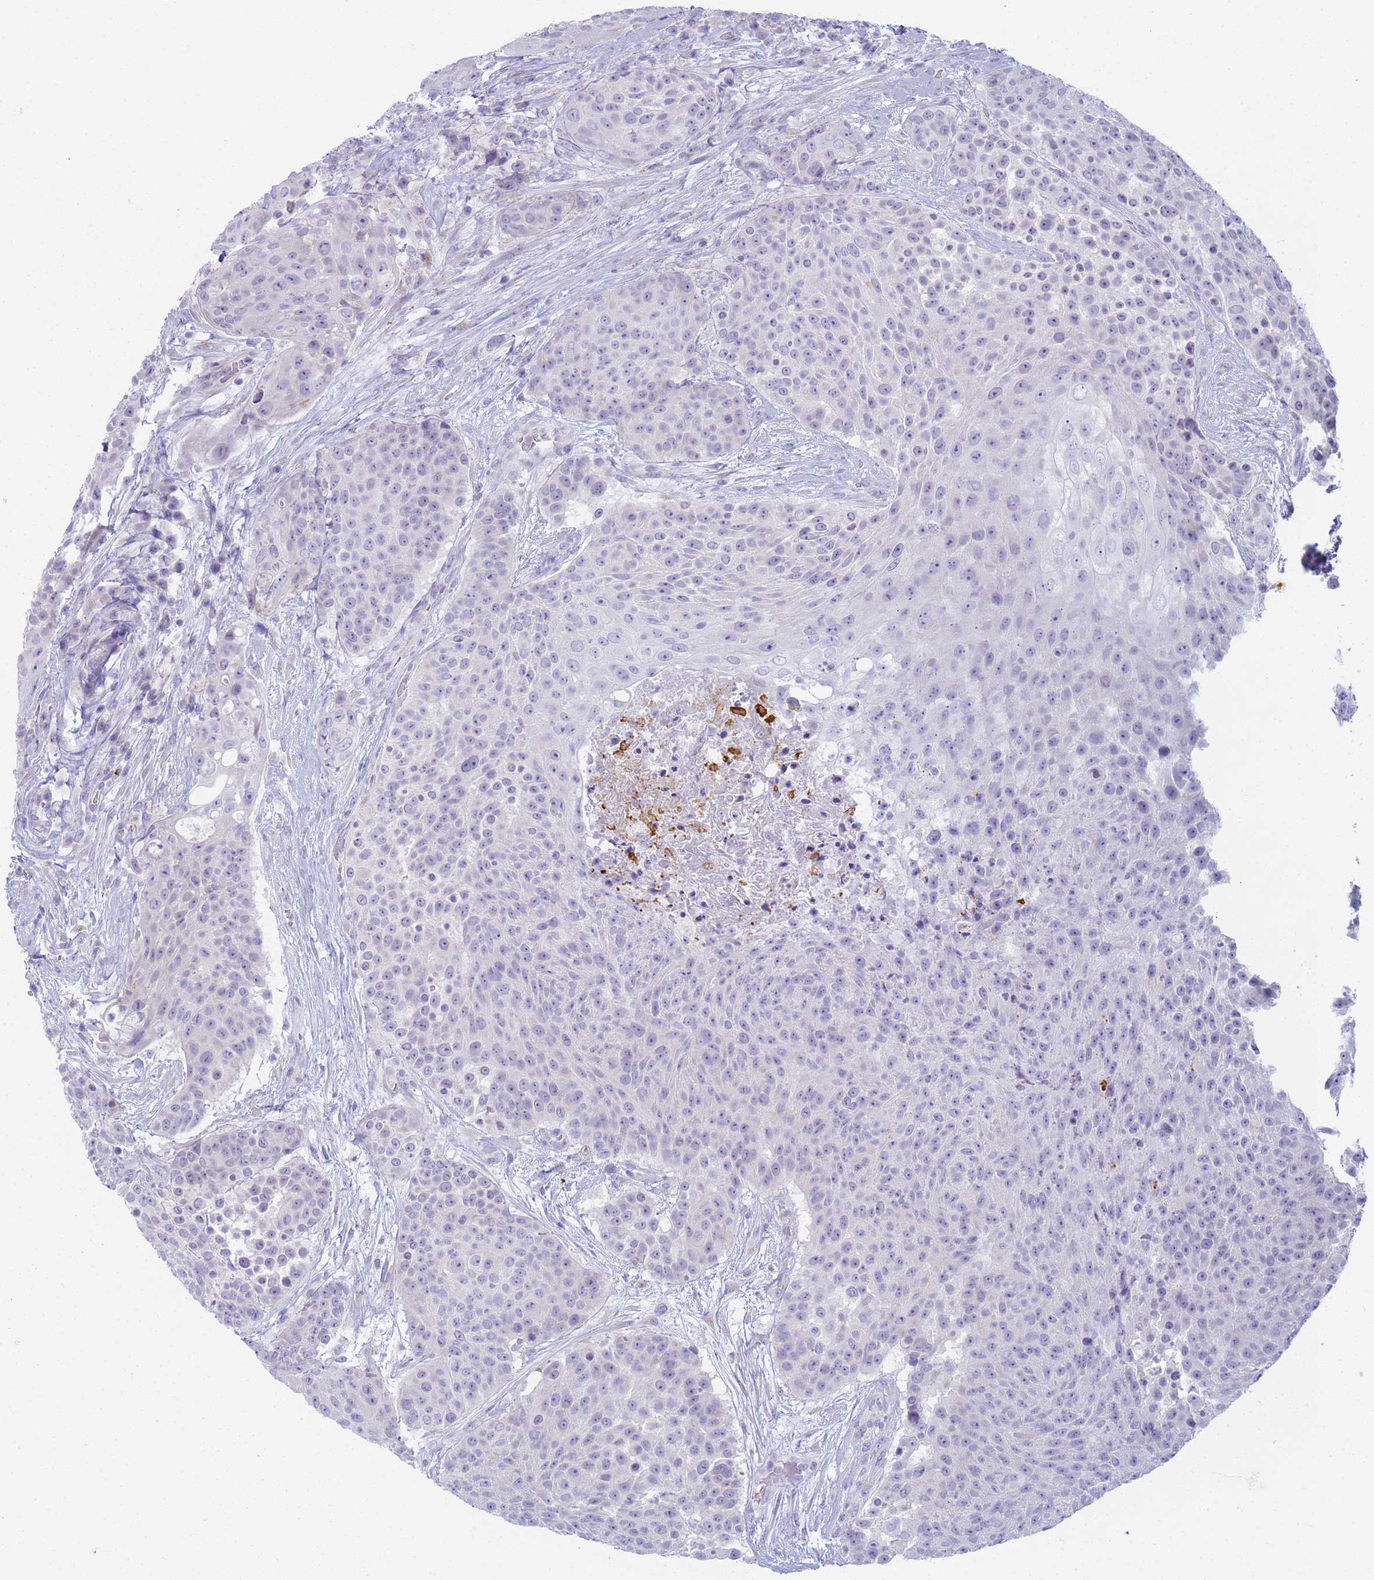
{"staining": {"intensity": "negative", "quantity": "none", "location": "none"}, "tissue": "urothelial cancer", "cell_type": "Tumor cells", "image_type": "cancer", "snomed": [{"axis": "morphology", "description": "Urothelial carcinoma, High grade"}, {"axis": "topography", "description": "Urinary bladder"}], "caption": "A high-resolution histopathology image shows immunohistochemistry (IHC) staining of urothelial carcinoma (high-grade), which exhibits no significant positivity in tumor cells.", "gene": "CR1", "patient": {"sex": "female", "age": 63}}